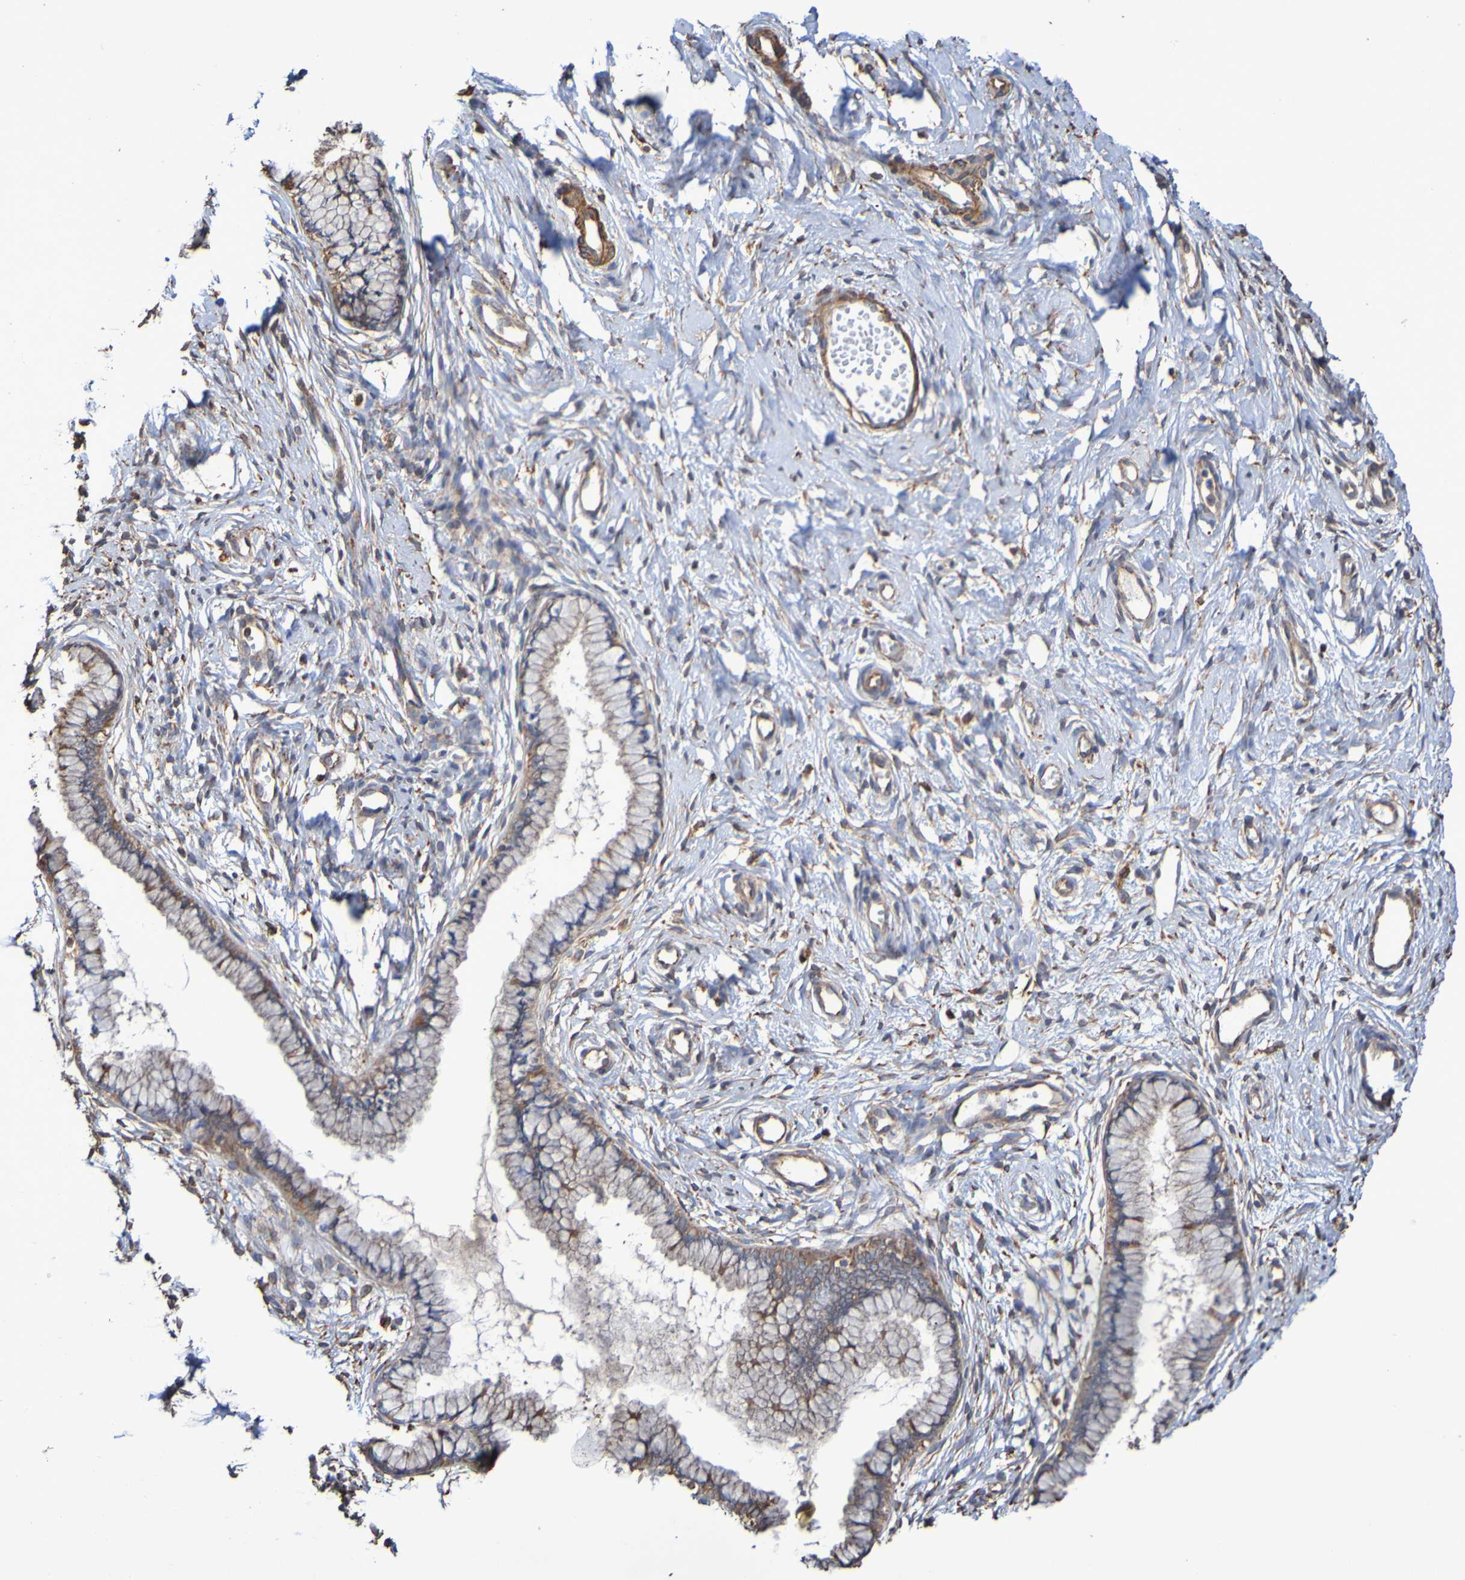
{"staining": {"intensity": "weak", "quantity": "25%-75%", "location": "cytoplasmic/membranous"}, "tissue": "cervix", "cell_type": "Glandular cells", "image_type": "normal", "snomed": [{"axis": "morphology", "description": "Normal tissue, NOS"}, {"axis": "topography", "description": "Cervix"}], "caption": "Immunohistochemical staining of unremarkable cervix demonstrates low levels of weak cytoplasmic/membranous staining in approximately 25%-75% of glandular cells. The protein is shown in brown color, while the nuclei are stained blue.", "gene": "RAB11A", "patient": {"sex": "female", "age": 65}}